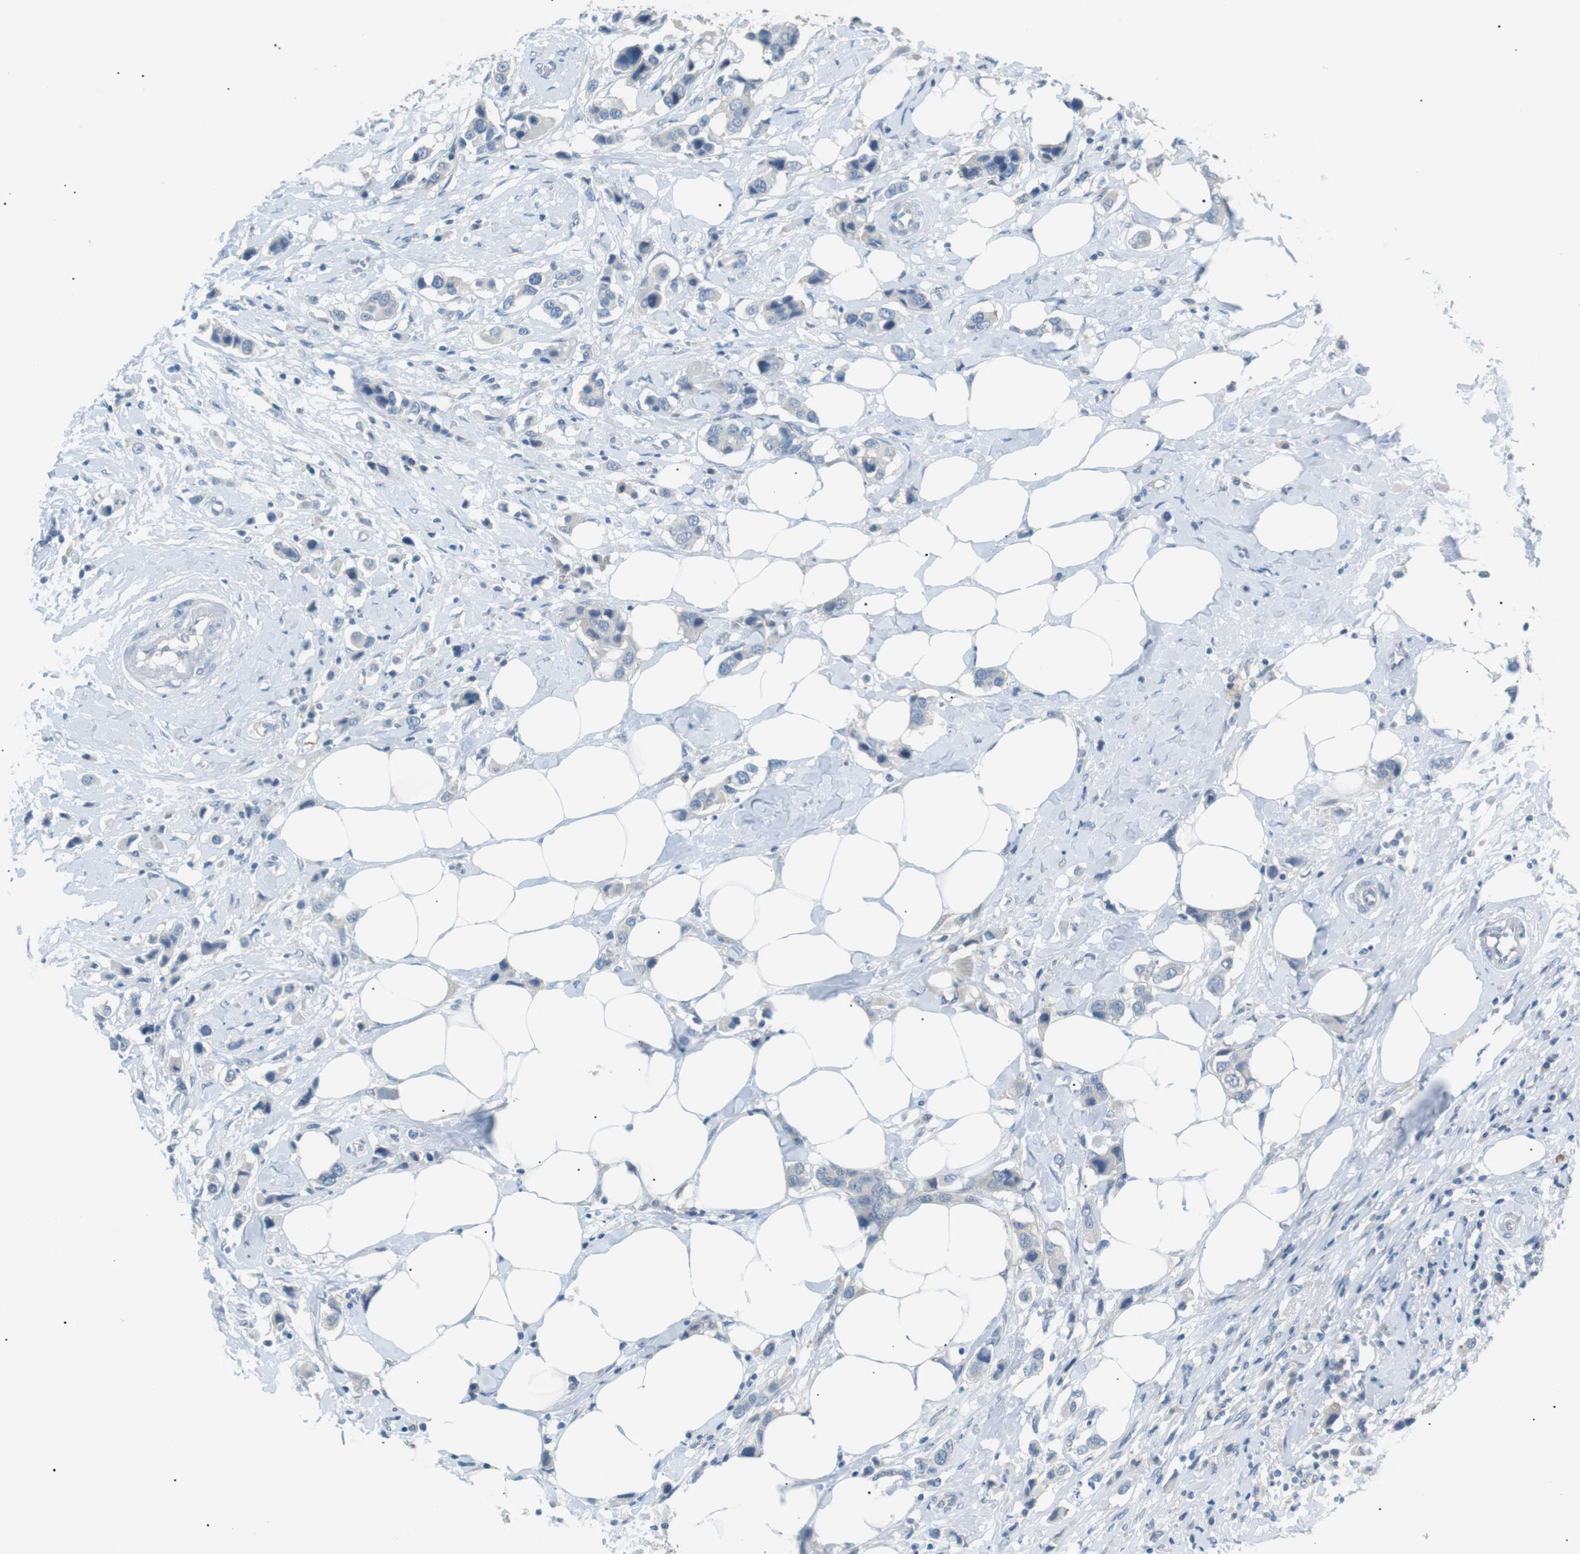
{"staining": {"intensity": "negative", "quantity": "none", "location": "none"}, "tissue": "breast cancer", "cell_type": "Tumor cells", "image_type": "cancer", "snomed": [{"axis": "morphology", "description": "Normal tissue, NOS"}, {"axis": "morphology", "description": "Duct carcinoma"}, {"axis": "topography", "description": "Breast"}], "caption": "This is a histopathology image of immunohistochemistry staining of invasive ductal carcinoma (breast), which shows no staining in tumor cells. The staining is performed using DAB brown chromogen with nuclei counter-stained in using hematoxylin.", "gene": "CDH26", "patient": {"sex": "female", "age": 50}}